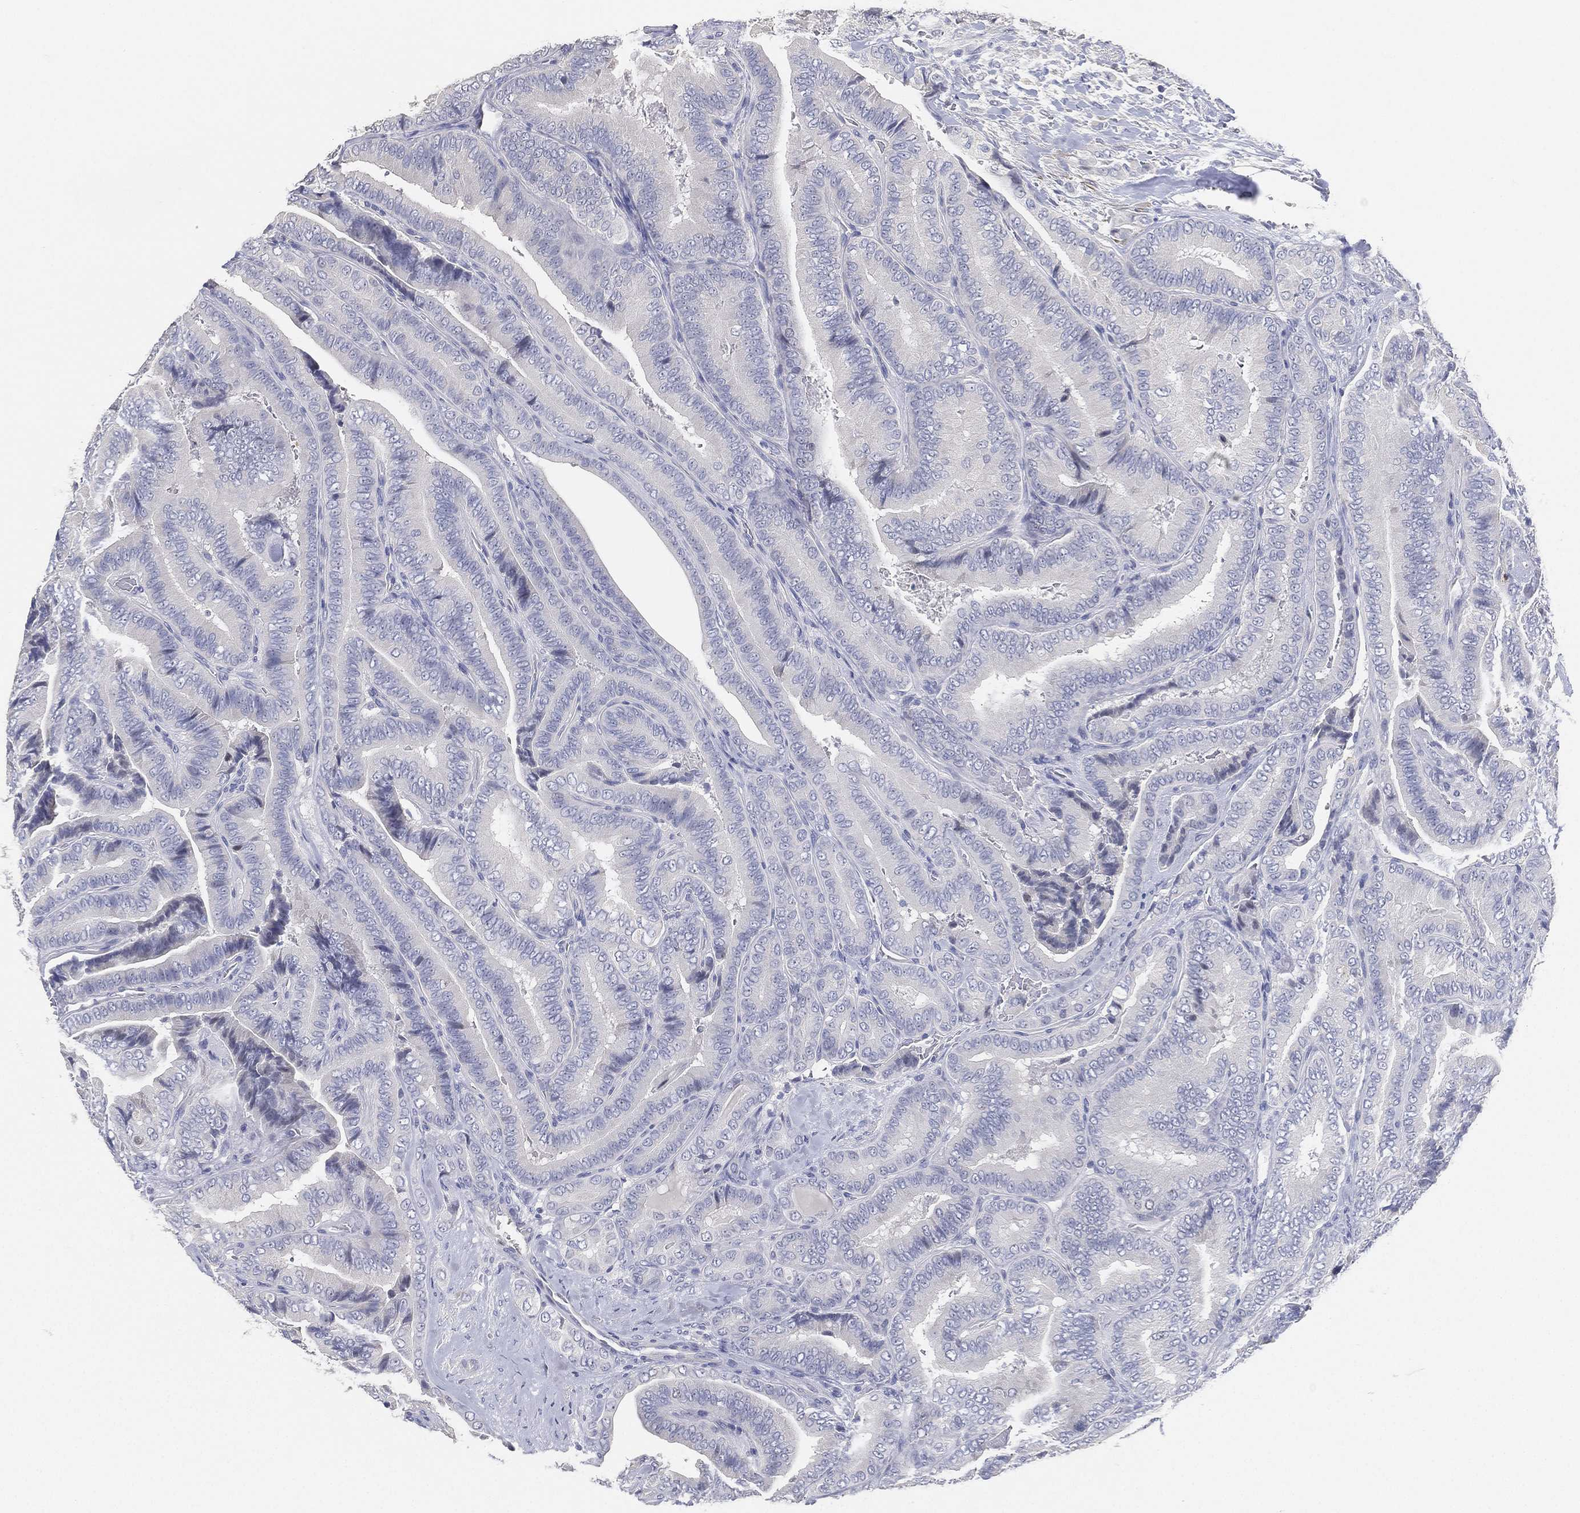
{"staining": {"intensity": "negative", "quantity": "none", "location": "none"}, "tissue": "thyroid cancer", "cell_type": "Tumor cells", "image_type": "cancer", "snomed": [{"axis": "morphology", "description": "Papillary adenocarcinoma, NOS"}, {"axis": "topography", "description": "Thyroid gland"}], "caption": "Tumor cells are negative for brown protein staining in thyroid papillary adenocarcinoma.", "gene": "FAM187B", "patient": {"sex": "male", "age": 61}}